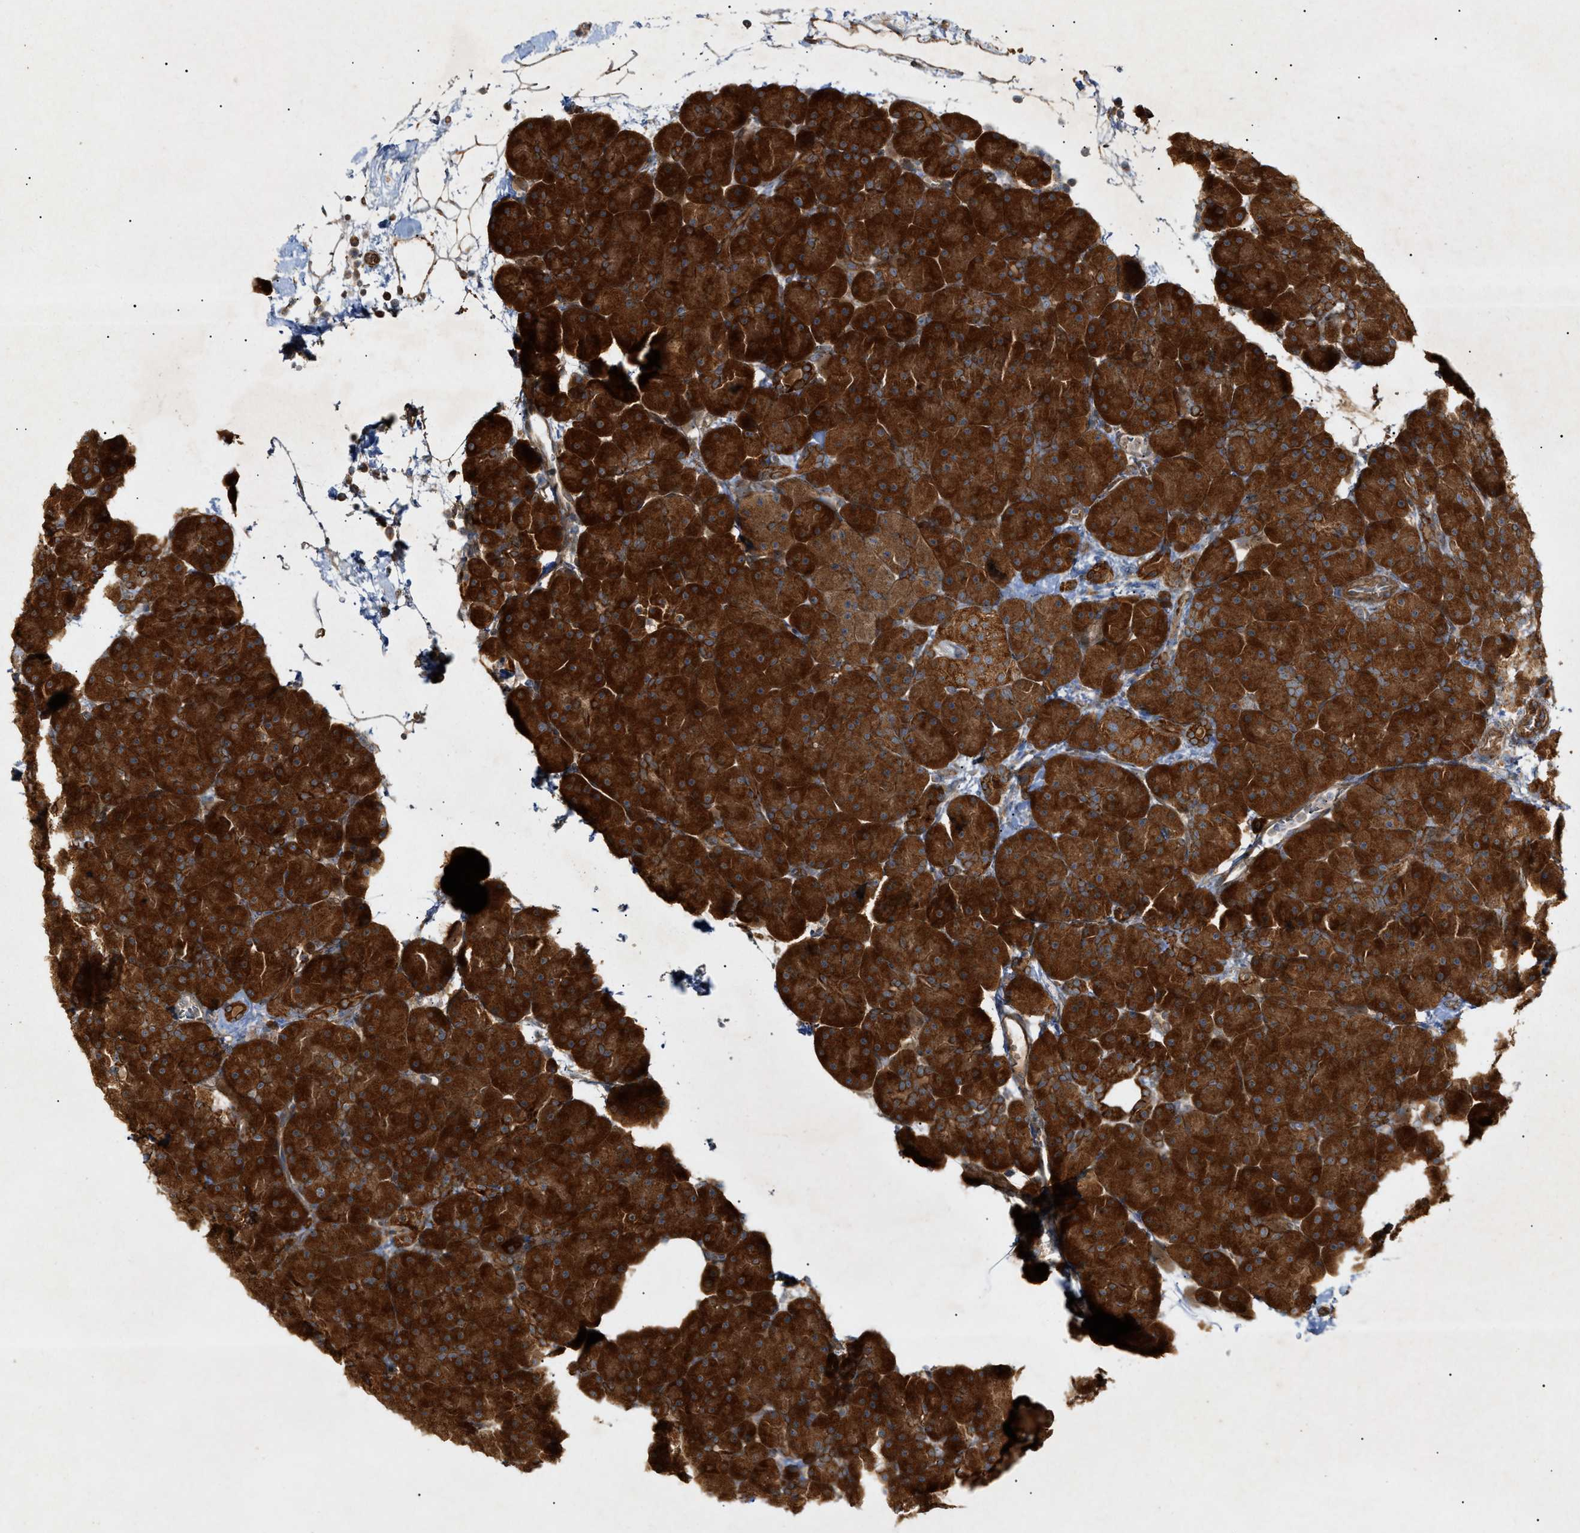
{"staining": {"intensity": "strong", "quantity": ">75%", "location": "cytoplasmic/membranous"}, "tissue": "pancreas", "cell_type": "Exocrine glandular cells", "image_type": "normal", "snomed": [{"axis": "morphology", "description": "Normal tissue, NOS"}, {"axis": "topography", "description": "Pancreas"}], "caption": "High-magnification brightfield microscopy of unremarkable pancreas stained with DAB (3,3'-diaminobenzidine) (brown) and counterstained with hematoxylin (blue). exocrine glandular cells exhibit strong cytoplasmic/membranous staining is present in approximately>75% of cells.", "gene": "MTCH1", "patient": {"sex": "male", "age": 66}}